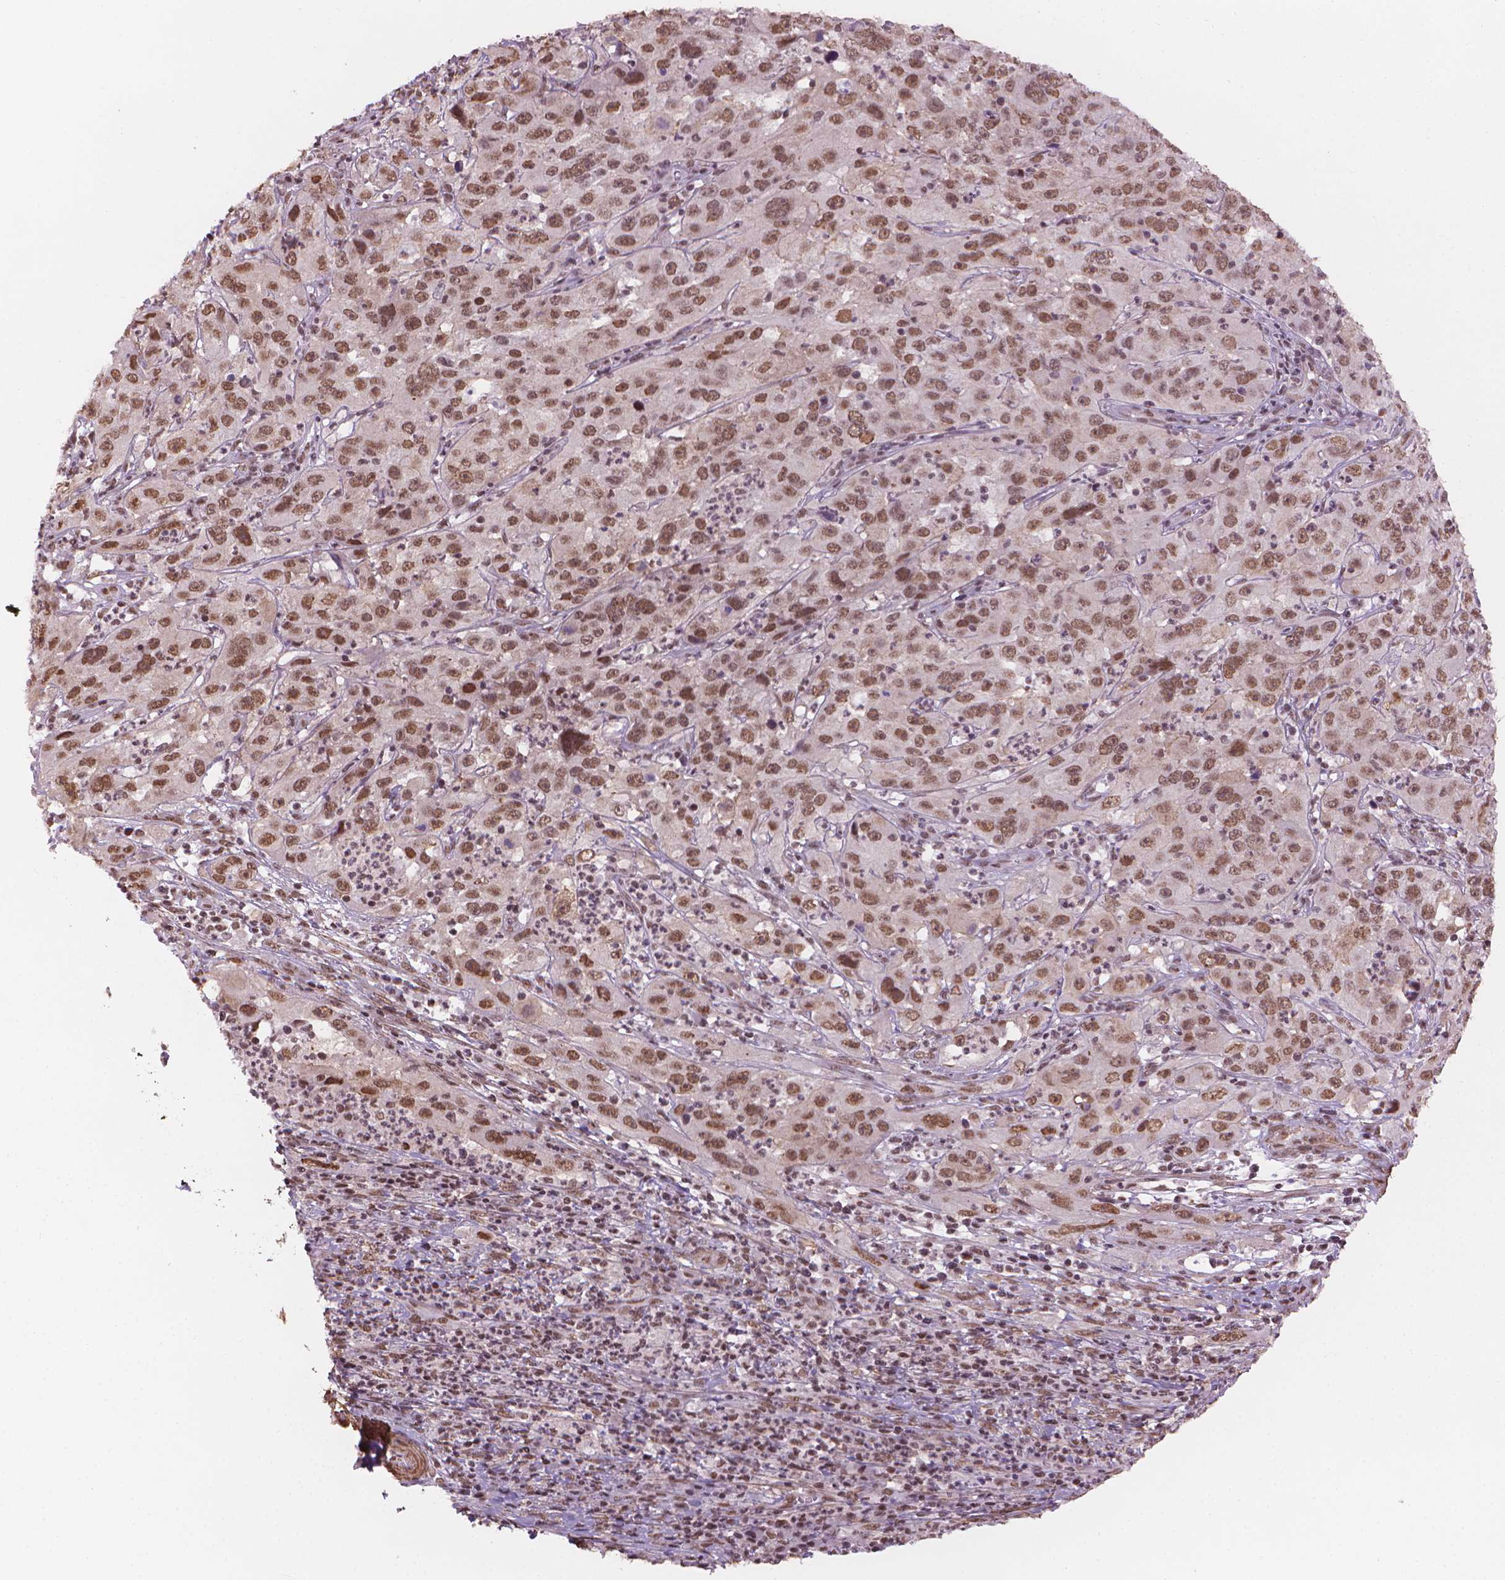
{"staining": {"intensity": "moderate", "quantity": ">75%", "location": "nuclear"}, "tissue": "cervical cancer", "cell_type": "Tumor cells", "image_type": "cancer", "snomed": [{"axis": "morphology", "description": "Squamous cell carcinoma, NOS"}, {"axis": "topography", "description": "Cervix"}], "caption": "DAB (3,3'-diaminobenzidine) immunohistochemical staining of cervical cancer displays moderate nuclear protein staining in approximately >75% of tumor cells. (IHC, brightfield microscopy, high magnification).", "gene": "HOXD4", "patient": {"sex": "female", "age": 32}}